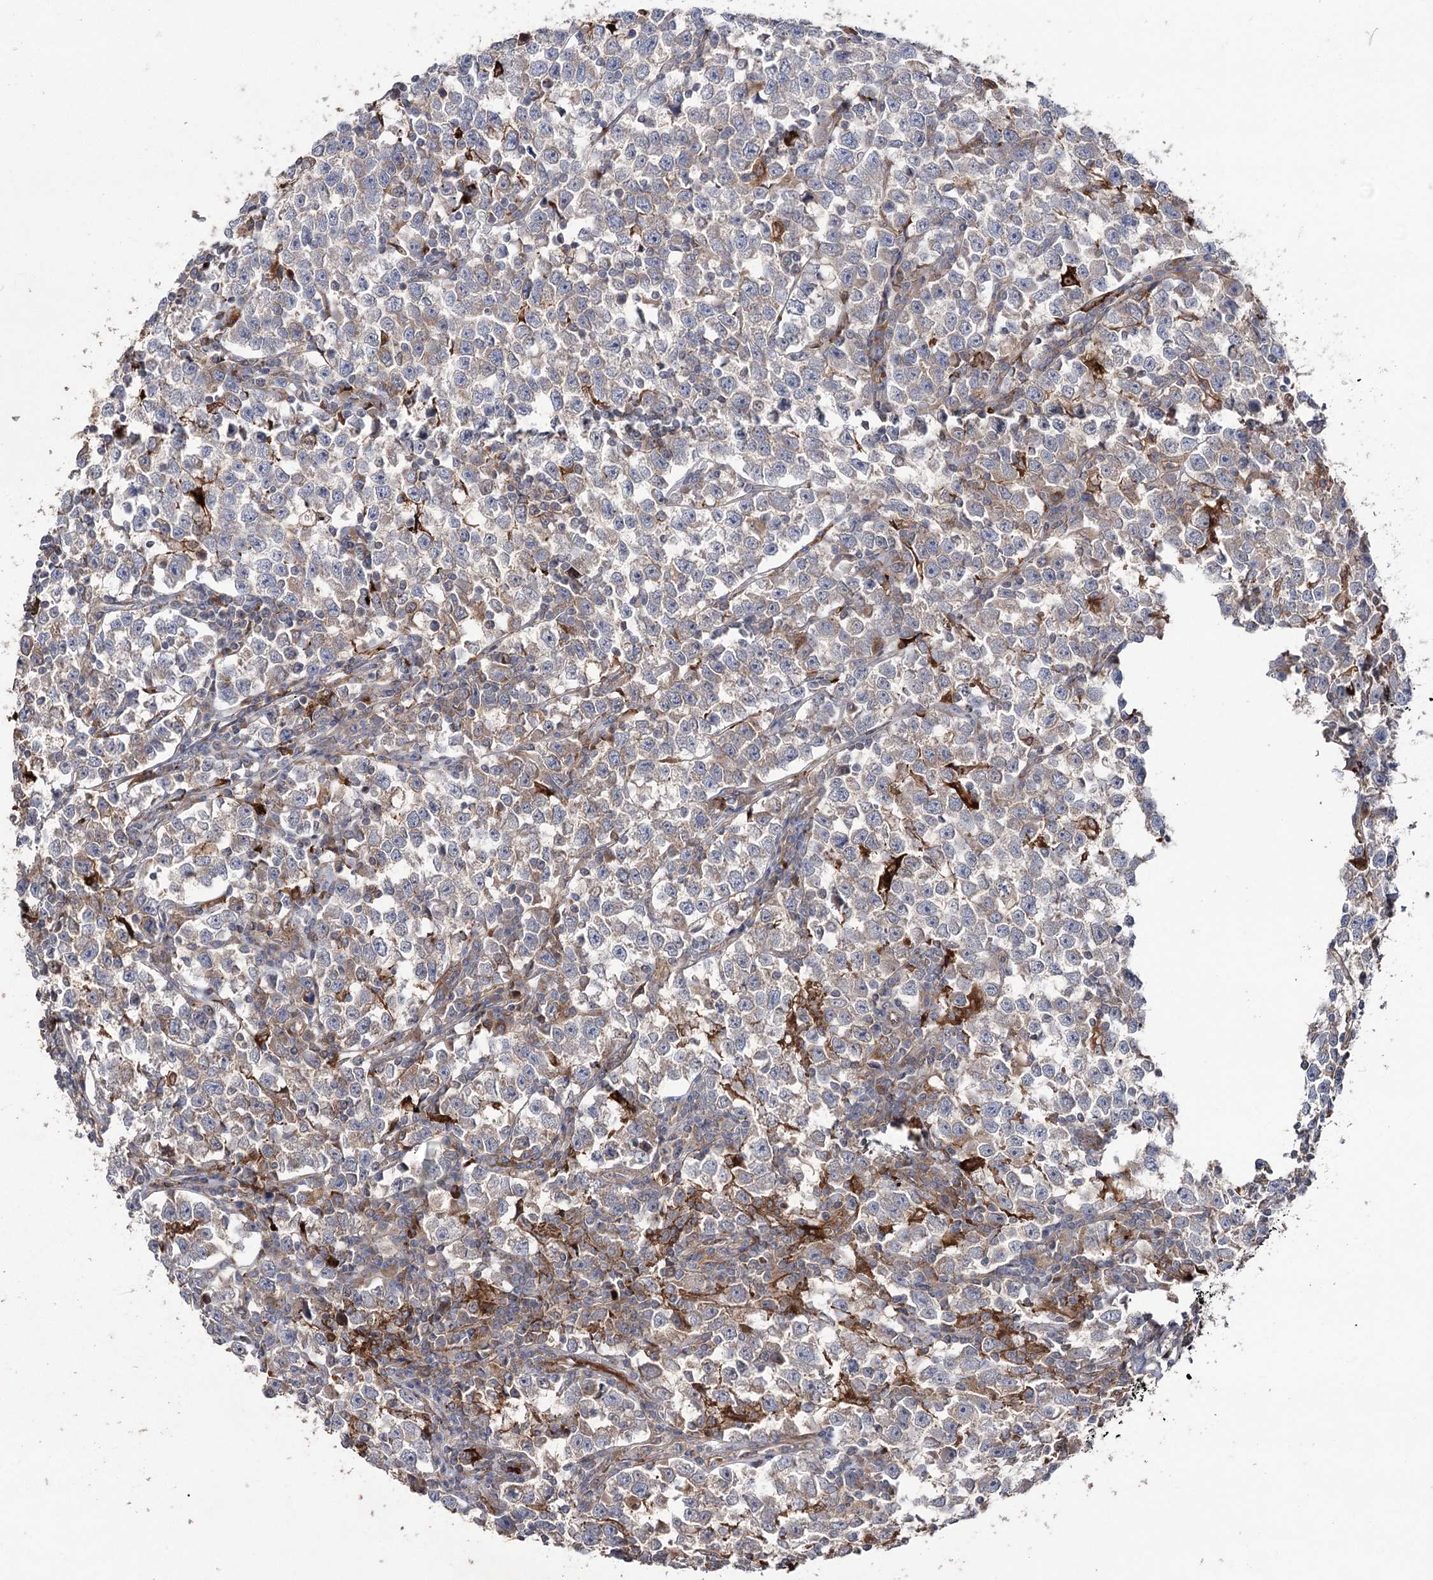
{"staining": {"intensity": "weak", "quantity": "25%-75%", "location": "cytoplasmic/membranous"}, "tissue": "testis cancer", "cell_type": "Tumor cells", "image_type": "cancer", "snomed": [{"axis": "morphology", "description": "Normal tissue, NOS"}, {"axis": "morphology", "description": "Seminoma, NOS"}, {"axis": "topography", "description": "Testis"}], "caption": "The micrograph reveals staining of seminoma (testis), revealing weak cytoplasmic/membranous protein staining (brown color) within tumor cells.", "gene": "OTUD1", "patient": {"sex": "male", "age": 43}}